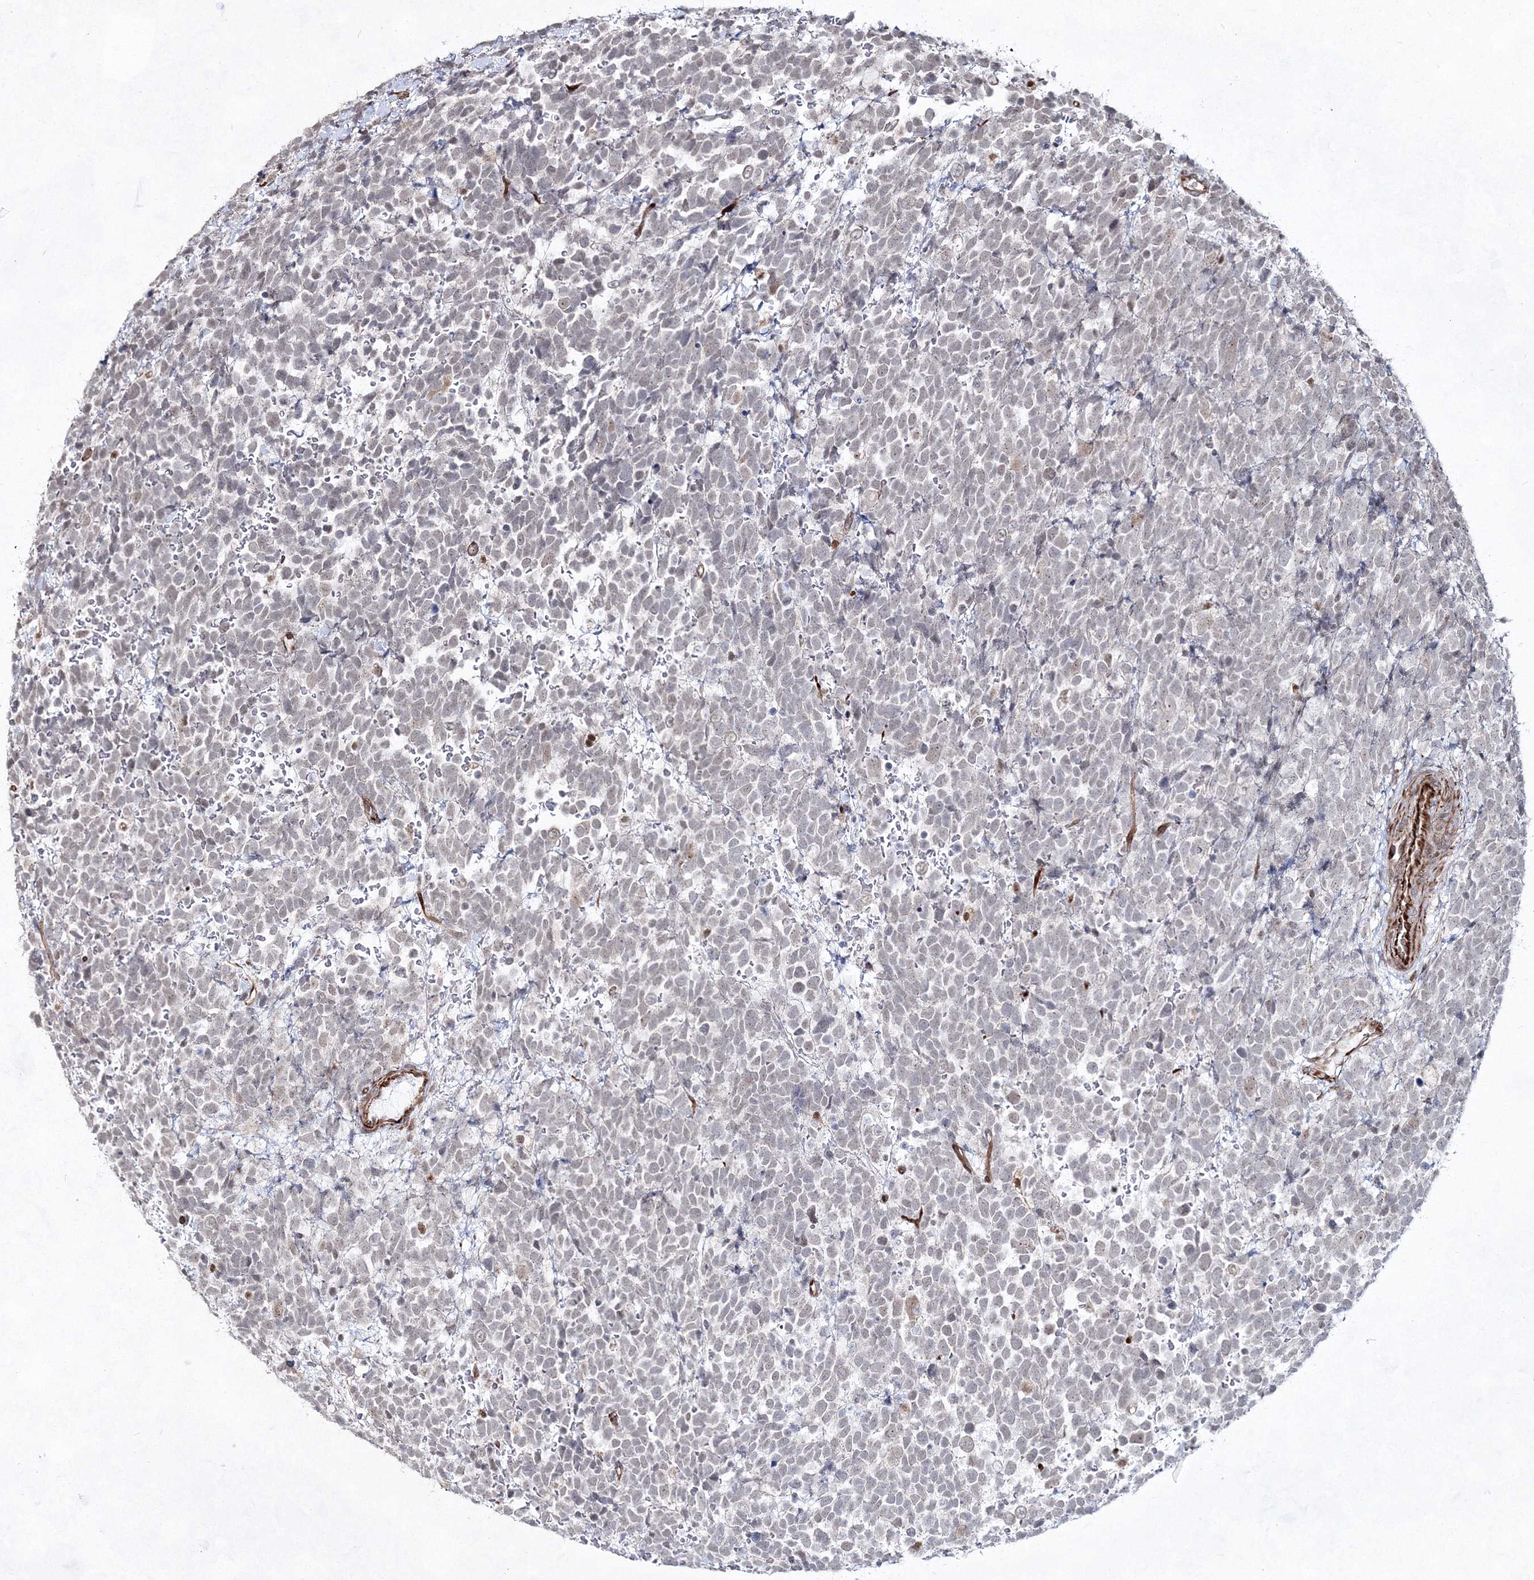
{"staining": {"intensity": "negative", "quantity": "none", "location": "none"}, "tissue": "urothelial cancer", "cell_type": "Tumor cells", "image_type": "cancer", "snomed": [{"axis": "morphology", "description": "Urothelial carcinoma, High grade"}, {"axis": "topography", "description": "Urinary bladder"}], "caption": "Immunohistochemical staining of urothelial cancer reveals no significant expression in tumor cells.", "gene": "SNIP1", "patient": {"sex": "female", "age": 82}}